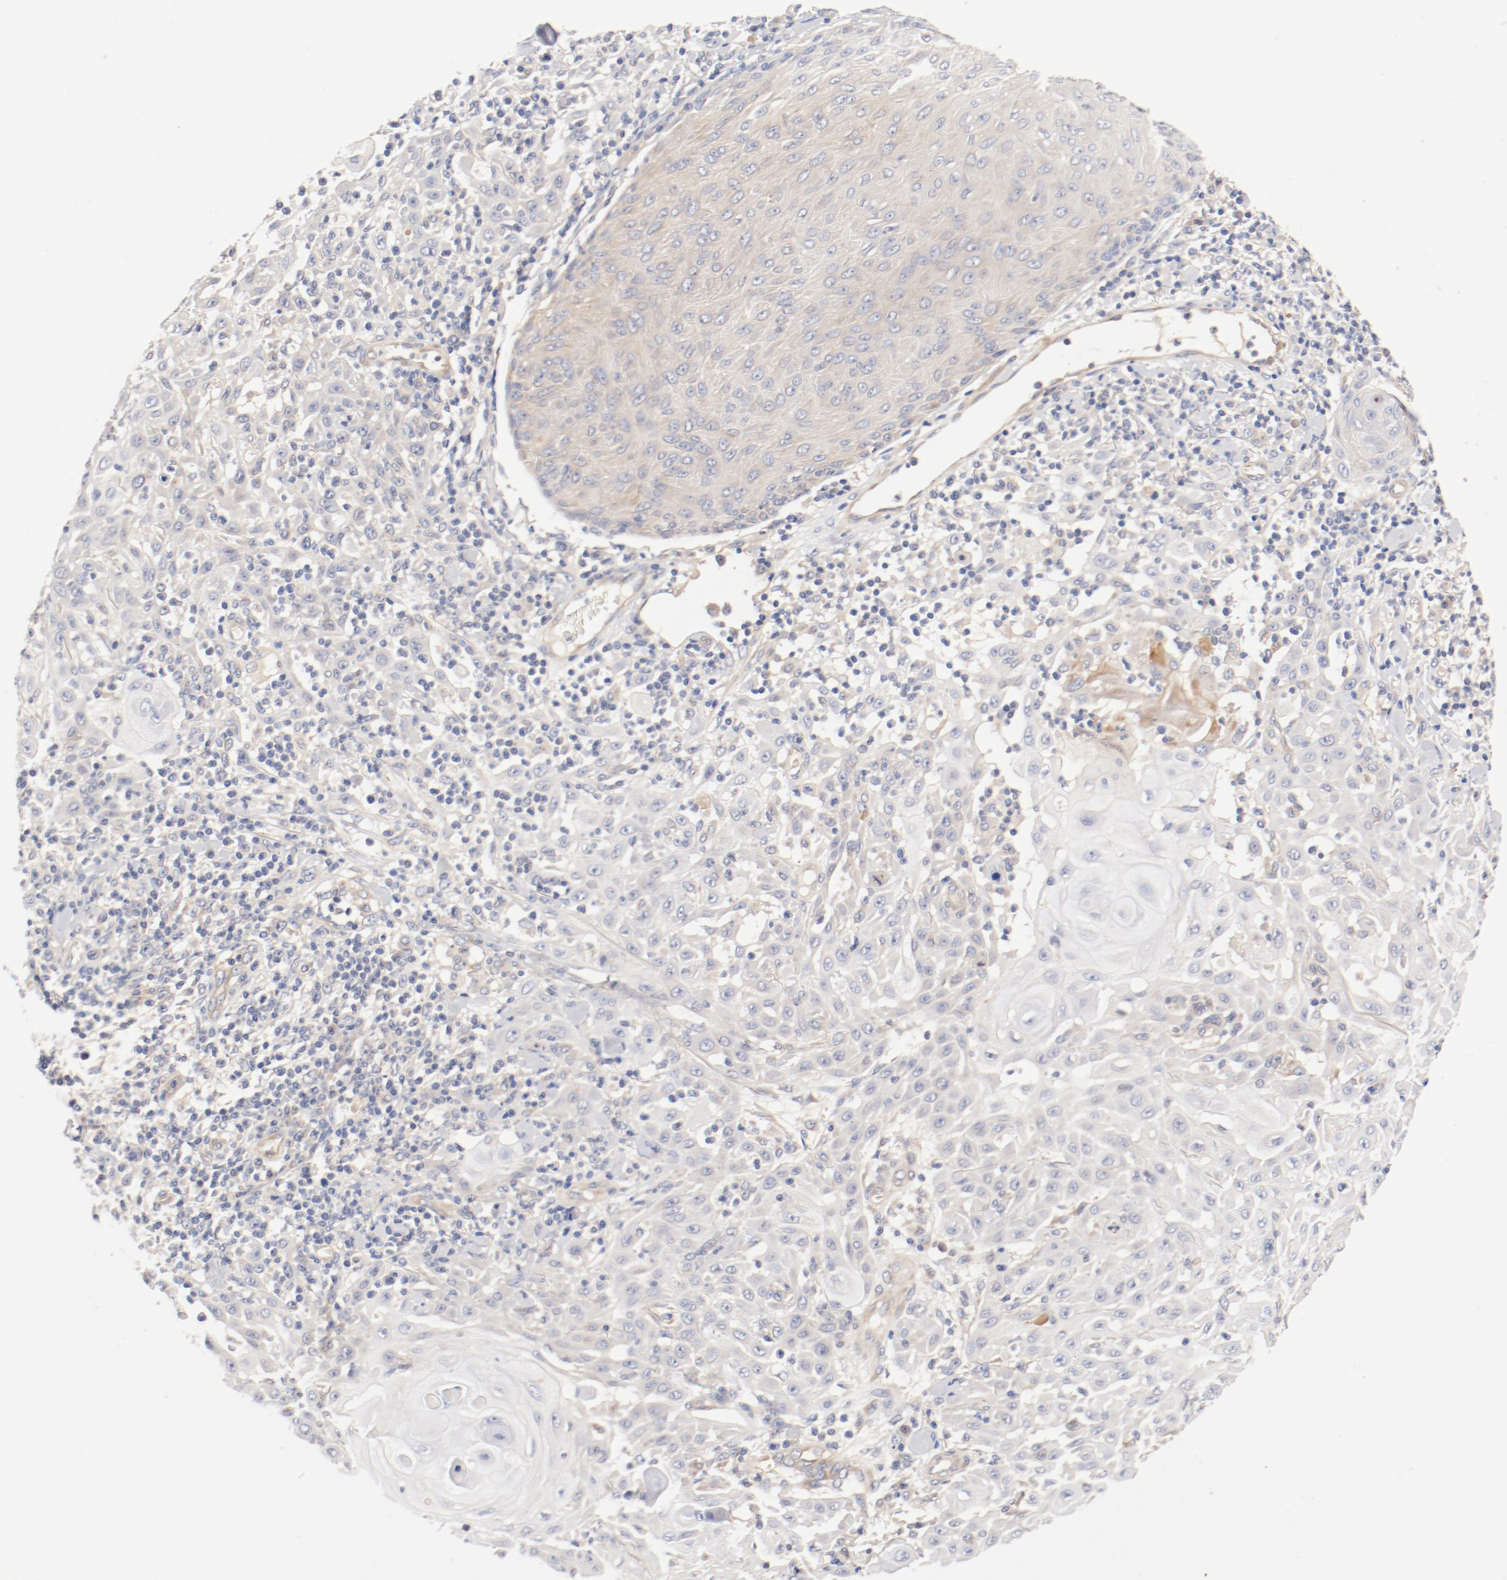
{"staining": {"intensity": "negative", "quantity": "none", "location": "none"}, "tissue": "skin cancer", "cell_type": "Tumor cells", "image_type": "cancer", "snomed": [{"axis": "morphology", "description": "Squamous cell carcinoma, NOS"}, {"axis": "topography", "description": "Skin"}], "caption": "Immunohistochemistry (IHC) of human squamous cell carcinoma (skin) displays no positivity in tumor cells.", "gene": "DYNC1H1", "patient": {"sex": "male", "age": 24}}